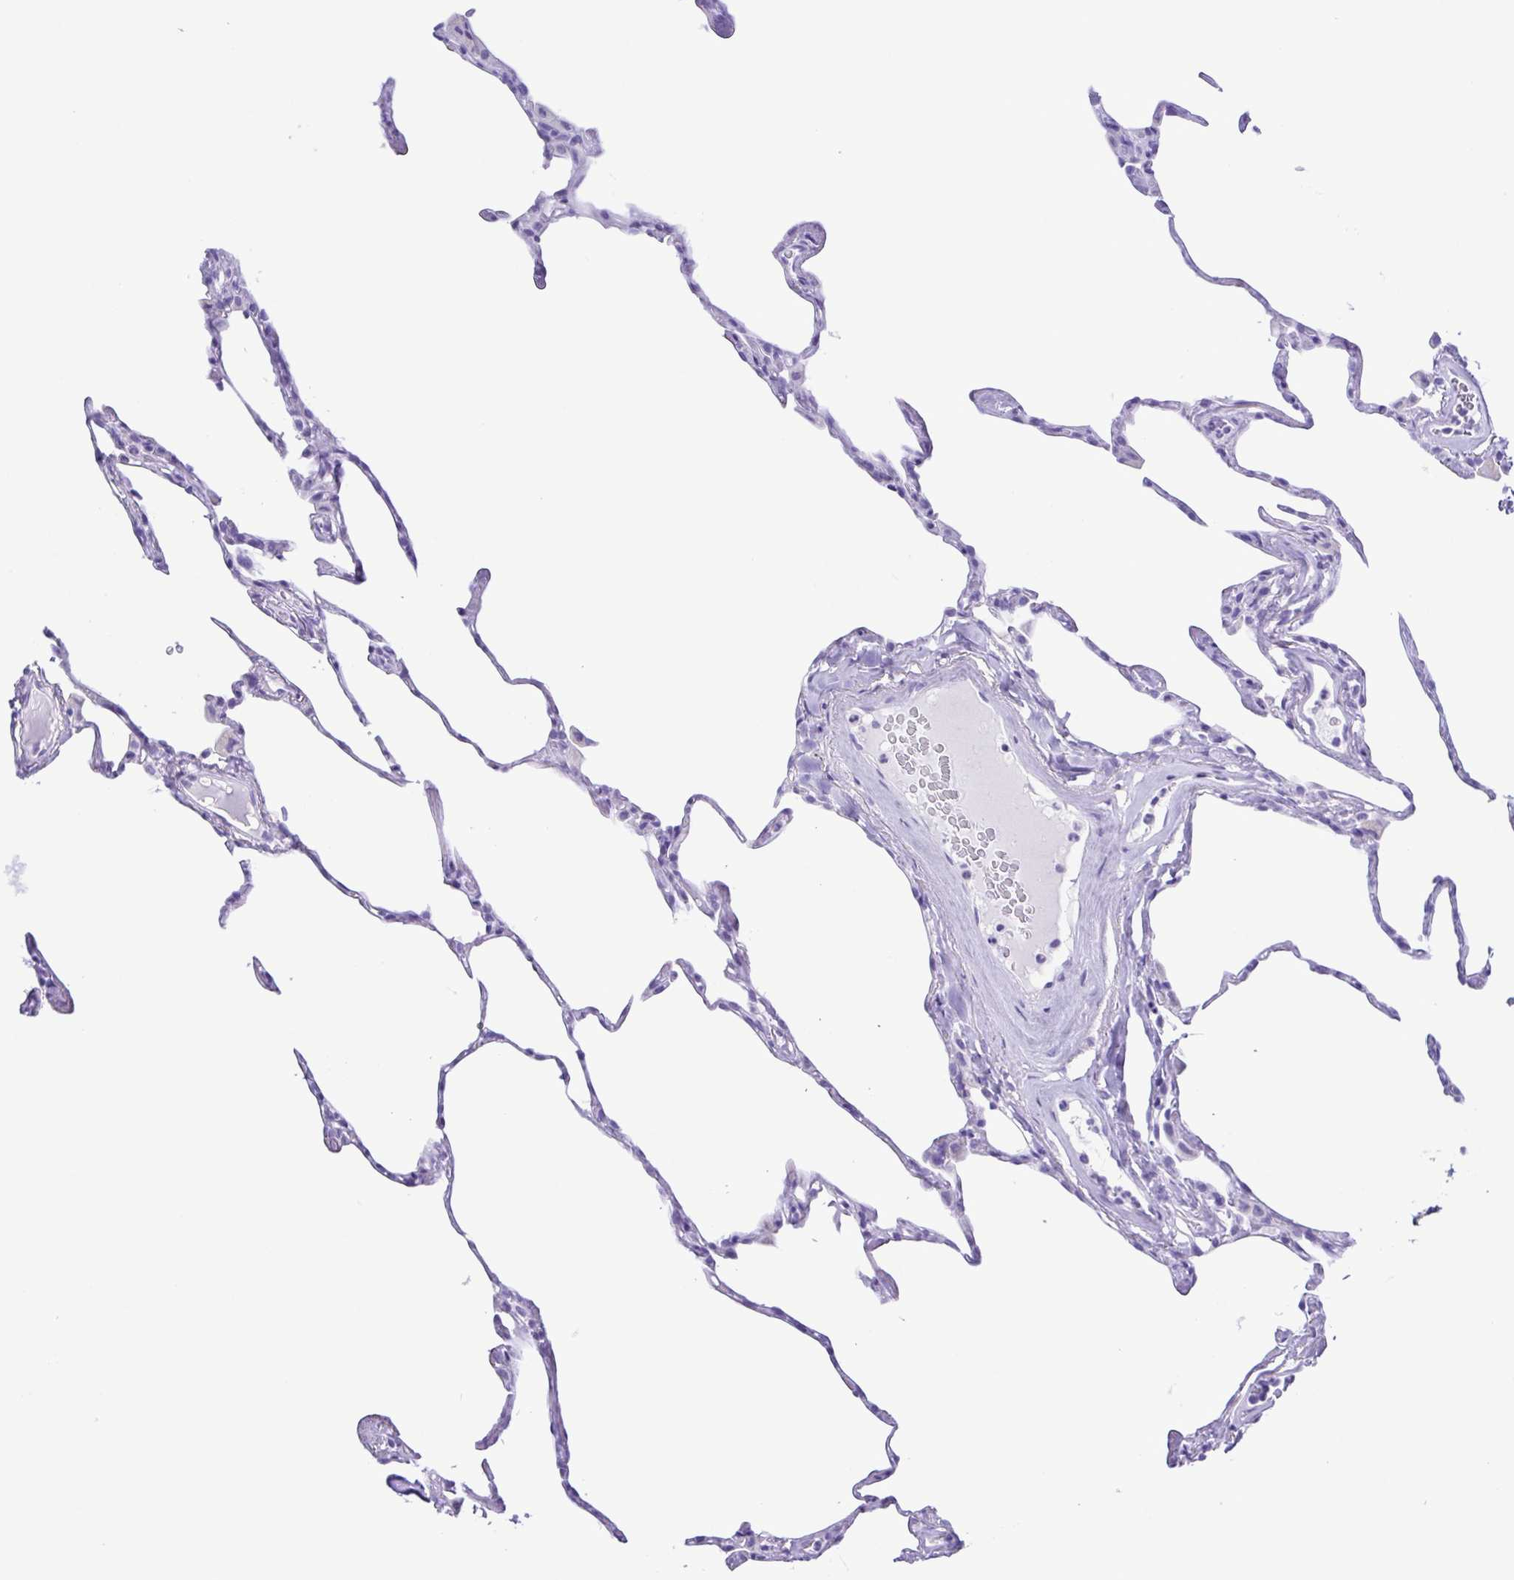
{"staining": {"intensity": "negative", "quantity": "none", "location": "none"}, "tissue": "lung", "cell_type": "Alveolar cells", "image_type": "normal", "snomed": [{"axis": "morphology", "description": "Normal tissue, NOS"}, {"axis": "topography", "description": "Lung"}], "caption": "Immunohistochemical staining of benign lung reveals no significant staining in alveolar cells. Nuclei are stained in blue.", "gene": "CASP14", "patient": {"sex": "male", "age": 65}}